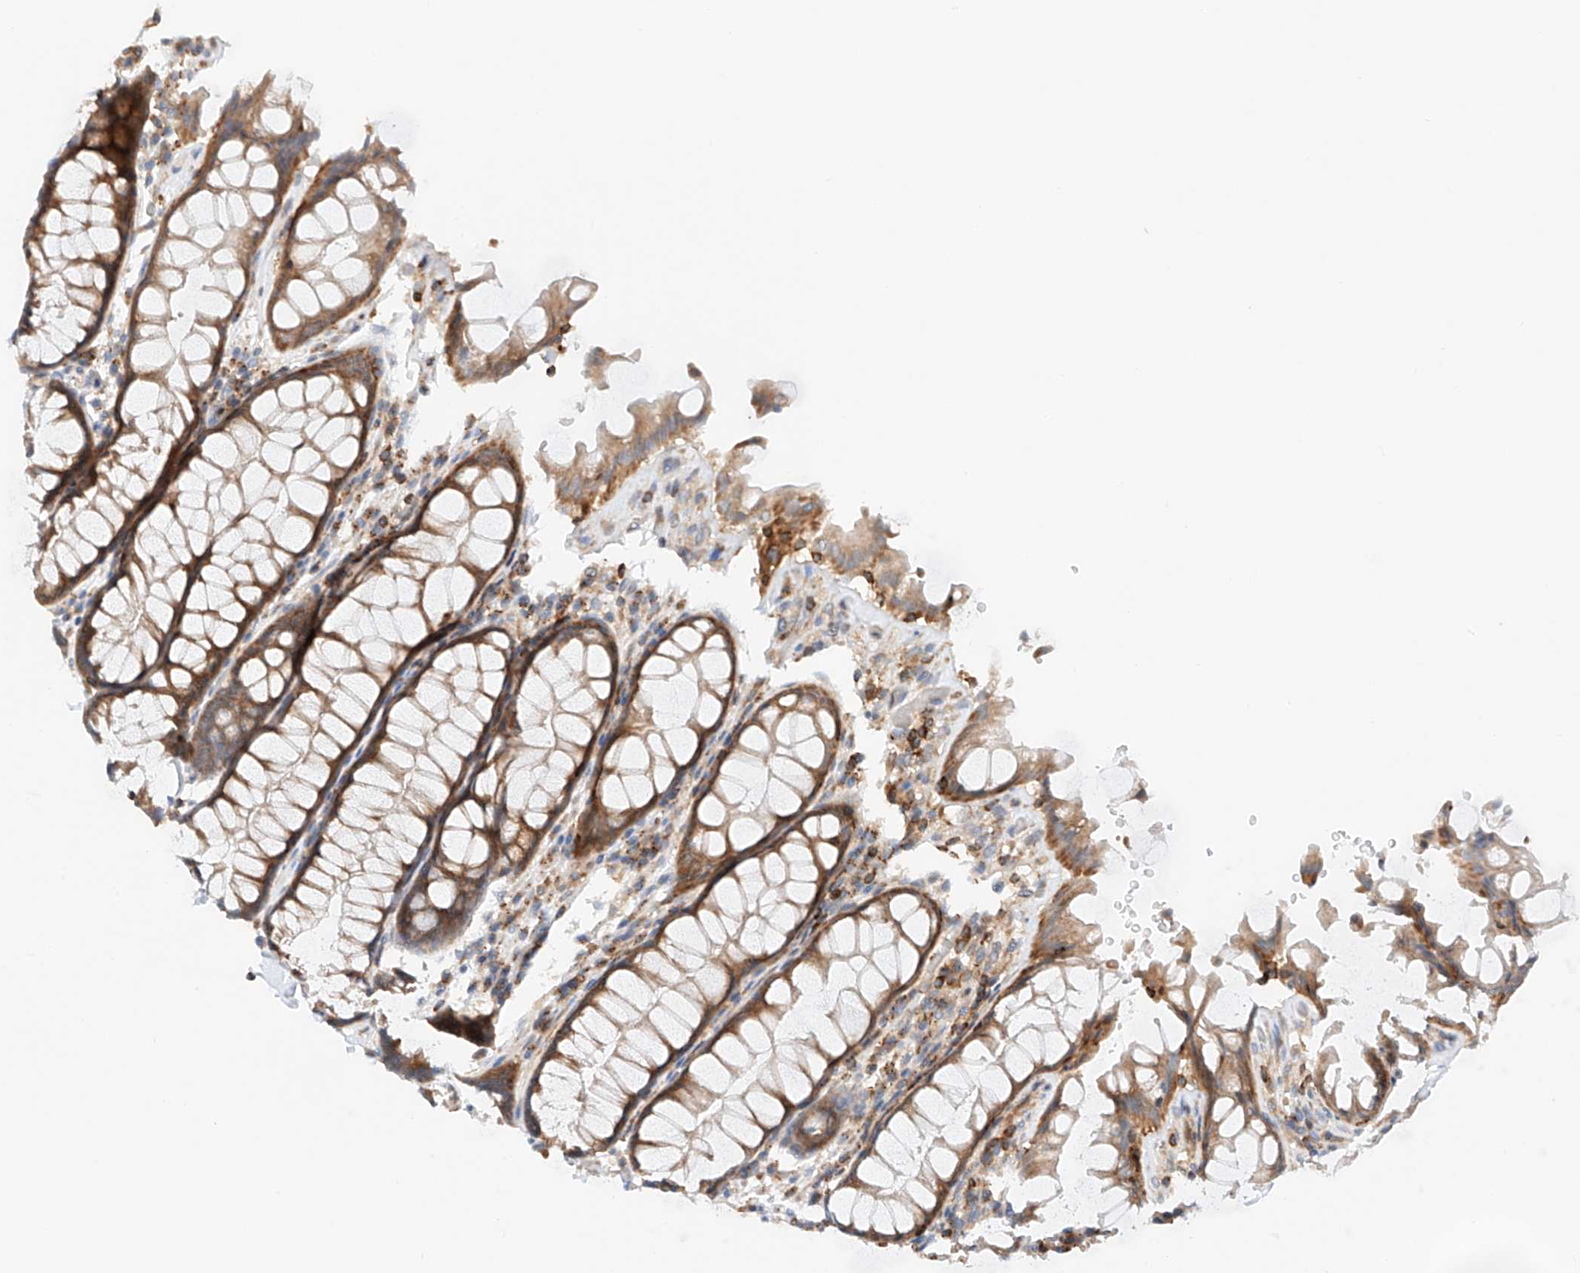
{"staining": {"intensity": "moderate", "quantity": ">75%", "location": "cytoplasmic/membranous"}, "tissue": "rectum", "cell_type": "Glandular cells", "image_type": "normal", "snomed": [{"axis": "morphology", "description": "Normal tissue, NOS"}, {"axis": "topography", "description": "Rectum"}], "caption": "Immunohistochemical staining of benign human rectum displays >75% levels of moderate cytoplasmic/membranous protein positivity in about >75% of glandular cells. (DAB = brown stain, brightfield microscopy at high magnification).", "gene": "MFN2", "patient": {"sex": "male", "age": 64}}